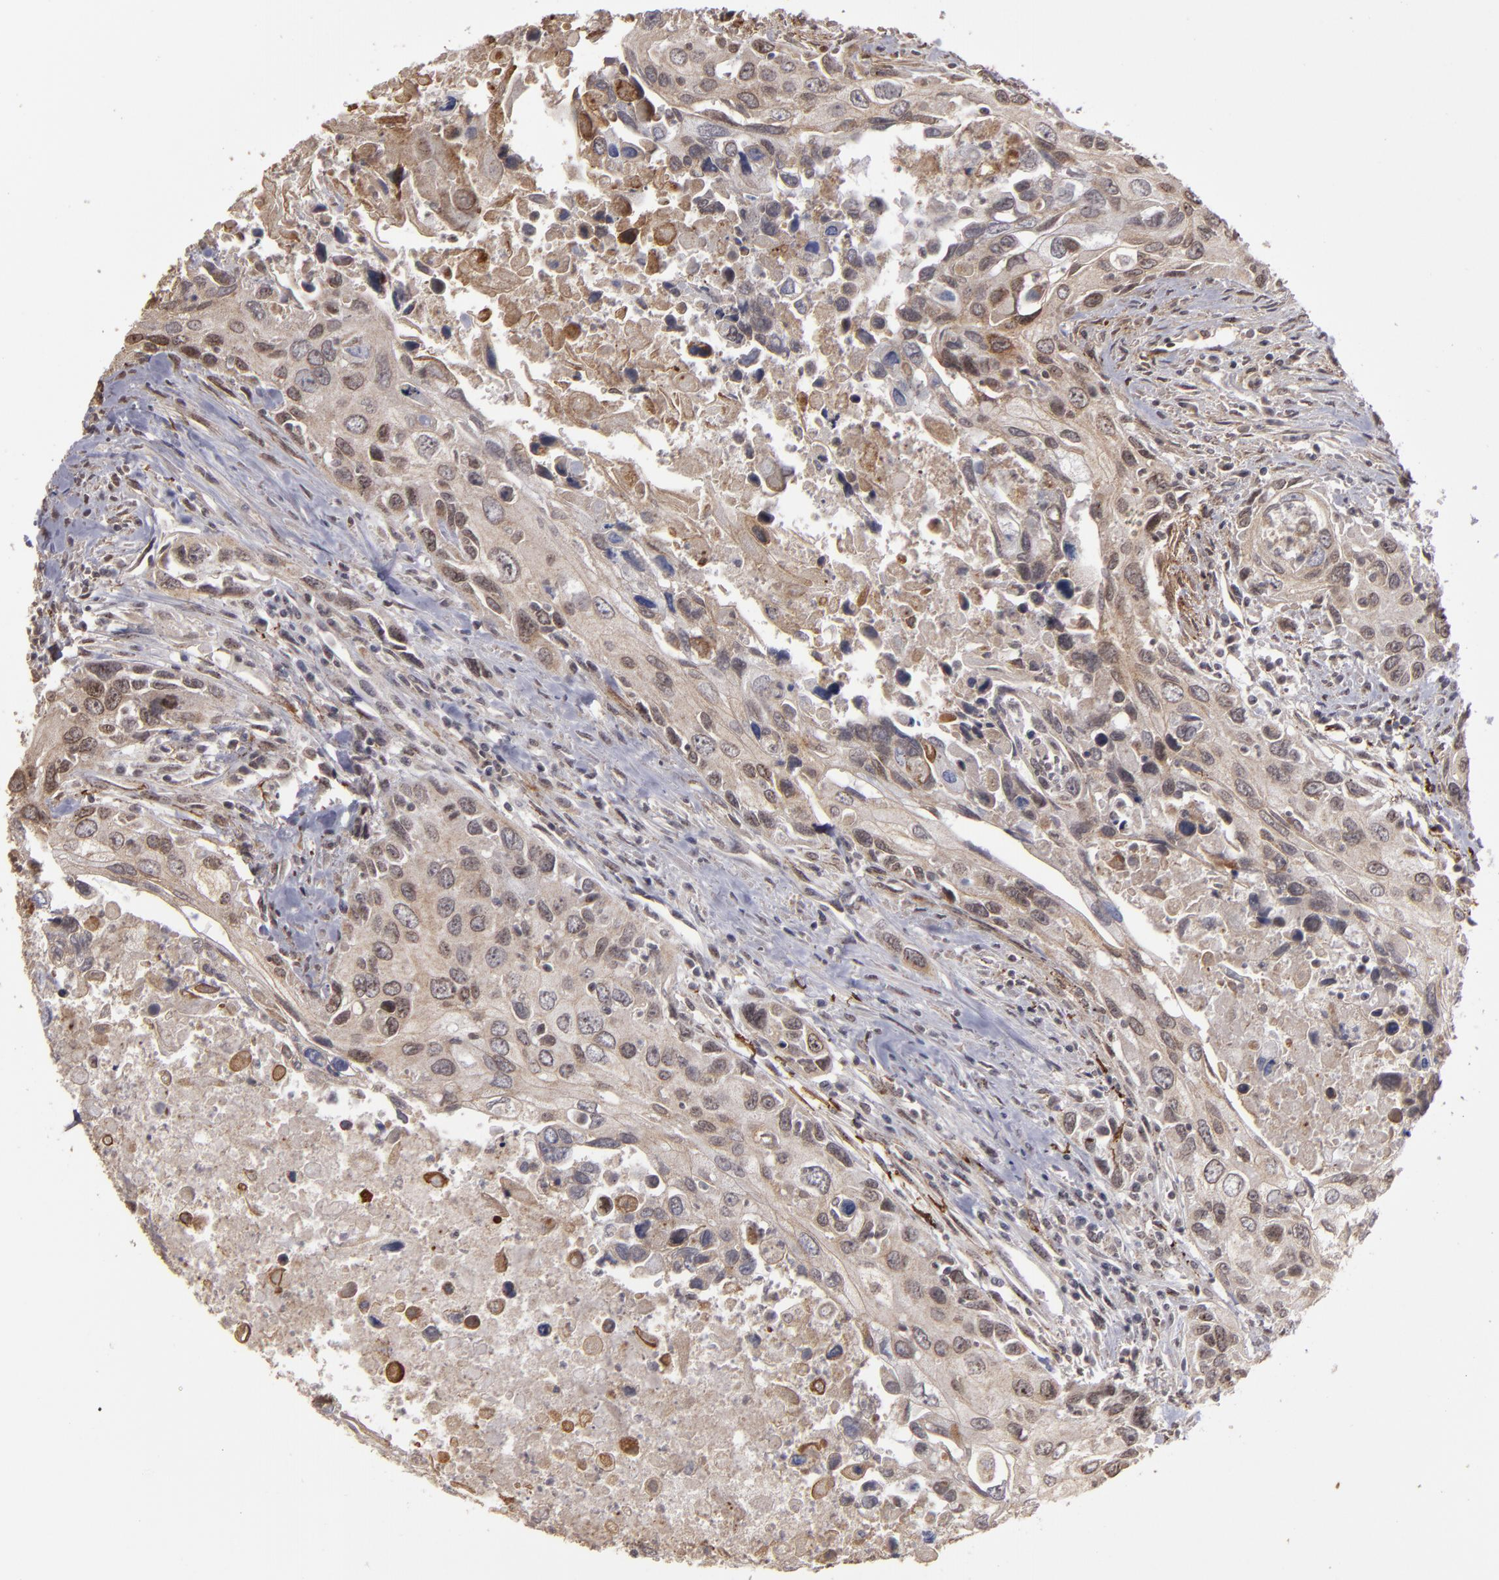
{"staining": {"intensity": "weak", "quantity": ">75%", "location": "cytoplasmic/membranous,nuclear"}, "tissue": "urothelial cancer", "cell_type": "Tumor cells", "image_type": "cancer", "snomed": [{"axis": "morphology", "description": "Urothelial carcinoma, High grade"}, {"axis": "topography", "description": "Urinary bladder"}], "caption": "Brown immunohistochemical staining in urothelial carcinoma (high-grade) displays weak cytoplasmic/membranous and nuclear positivity in about >75% of tumor cells.", "gene": "CD55", "patient": {"sex": "male", "age": 71}}